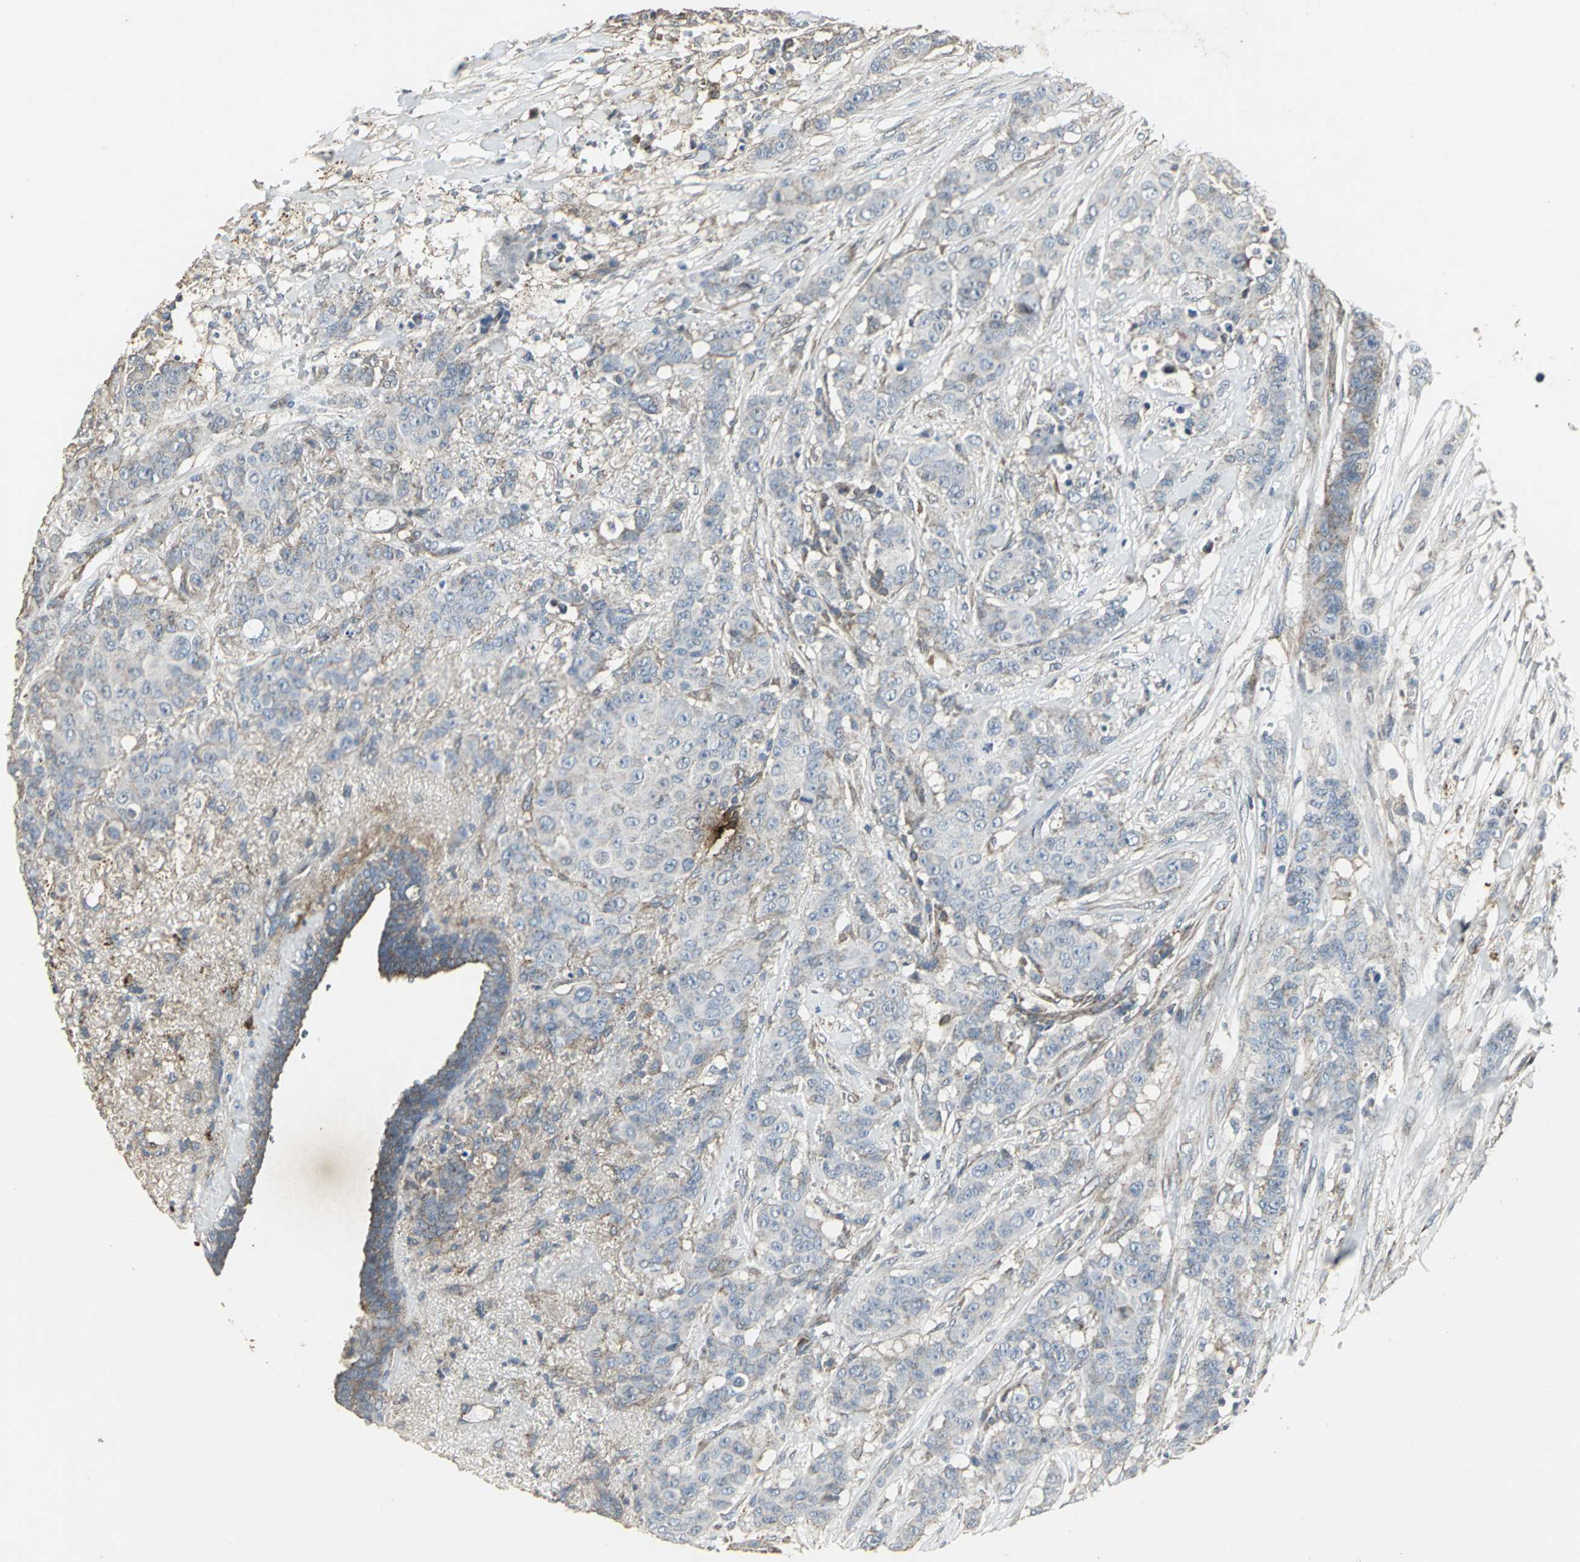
{"staining": {"intensity": "weak", "quantity": "25%-75%", "location": "cytoplasmic/membranous"}, "tissue": "breast cancer", "cell_type": "Tumor cells", "image_type": "cancer", "snomed": [{"axis": "morphology", "description": "Duct carcinoma"}, {"axis": "topography", "description": "Breast"}], "caption": "A histopathology image of human invasive ductal carcinoma (breast) stained for a protein reveals weak cytoplasmic/membranous brown staining in tumor cells.", "gene": "DNAJB4", "patient": {"sex": "female", "age": 40}}